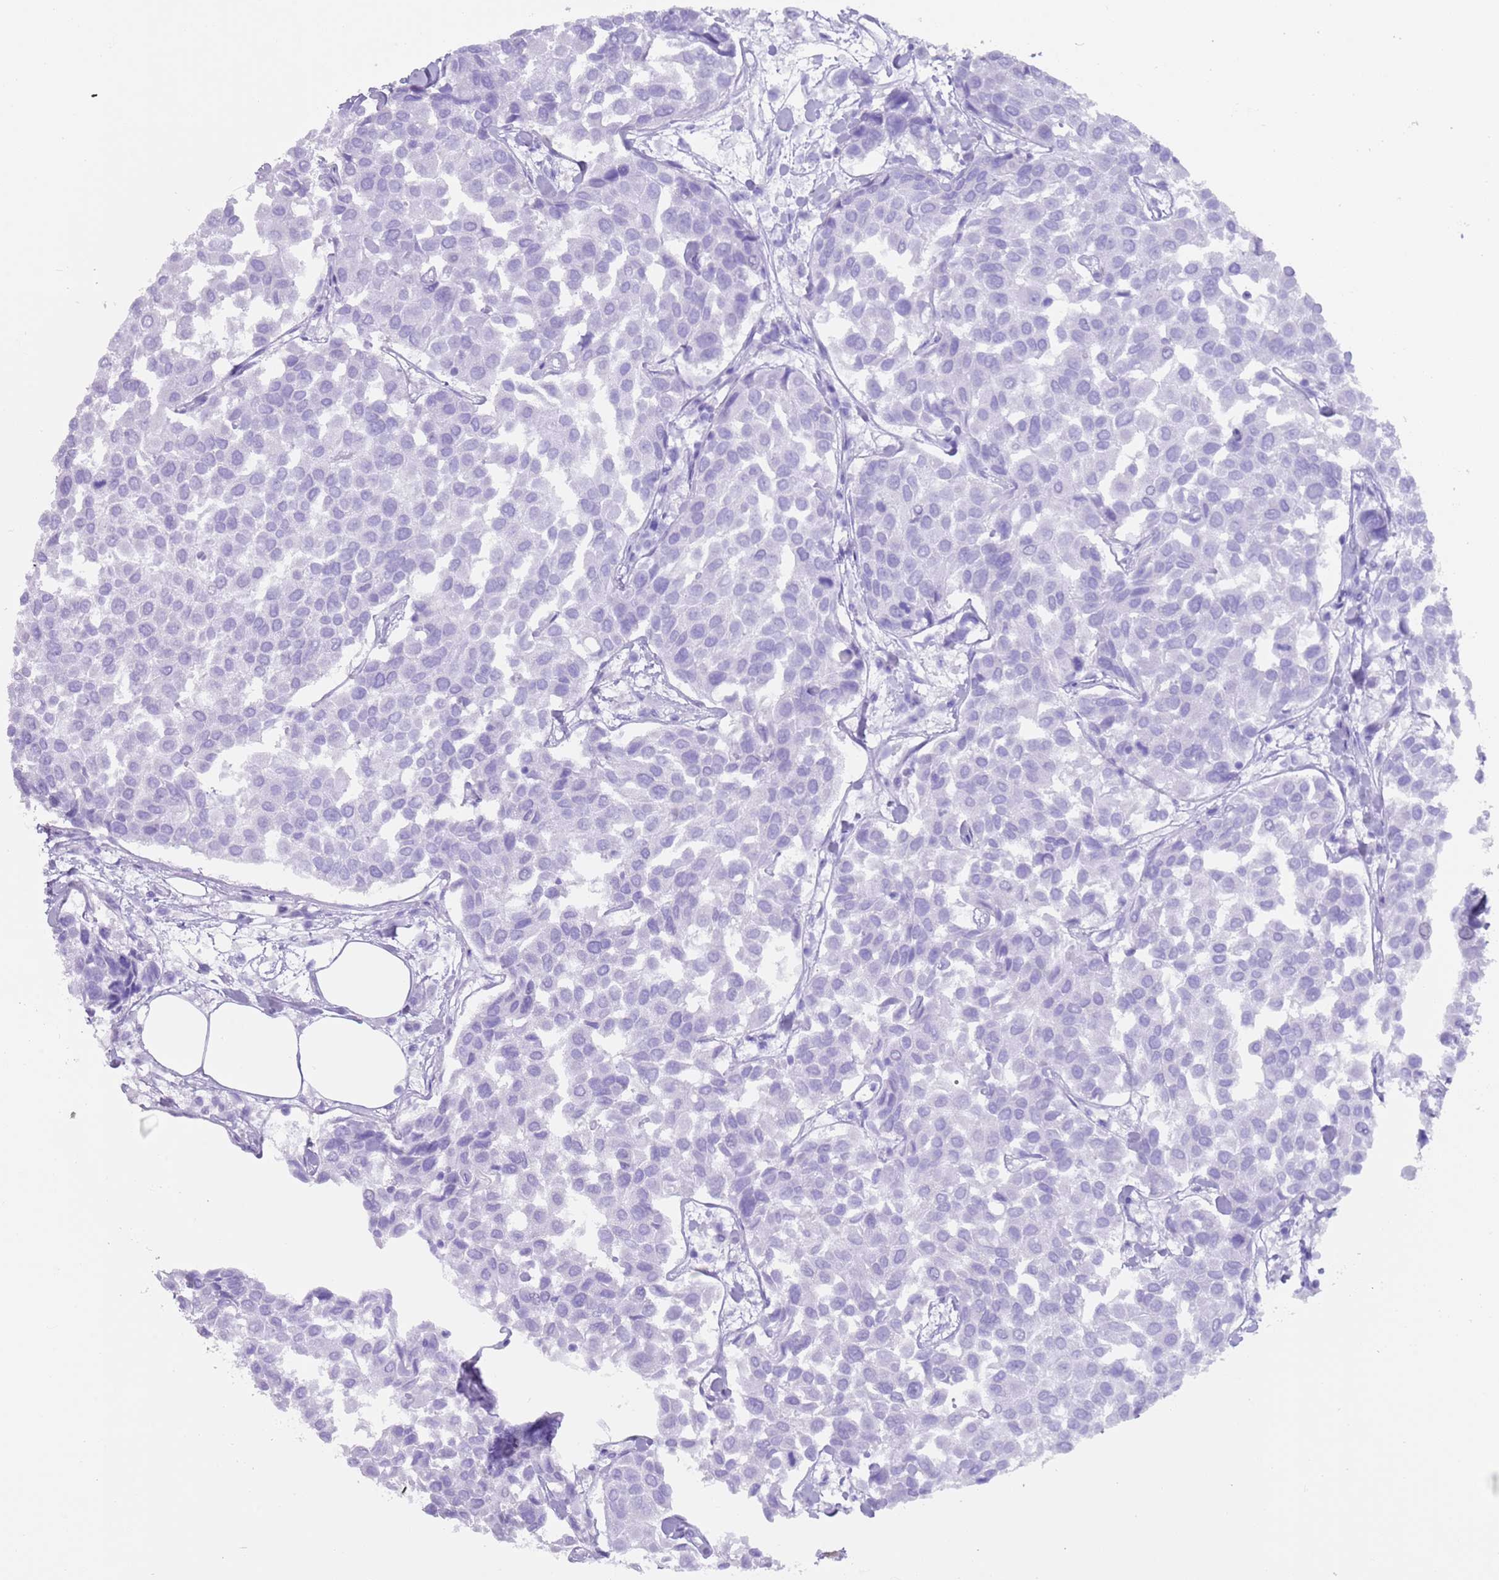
{"staining": {"intensity": "negative", "quantity": "none", "location": "none"}, "tissue": "breast cancer", "cell_type": "Tumor cells", "image_type": "cancer", "snomed": [{"axis": "morphology", "description": "Duct carcinoma"}, {"axis": "topography", "description": "Breast"}], "caption": "Human breast cancer (invasive ductal carcinoma) stained for a protein using immunohistochemistry (IHC) exhibits no positivity in tumor cells.", "gene": "MYADML2", "patient": {"sex": "female", "age": 55}}